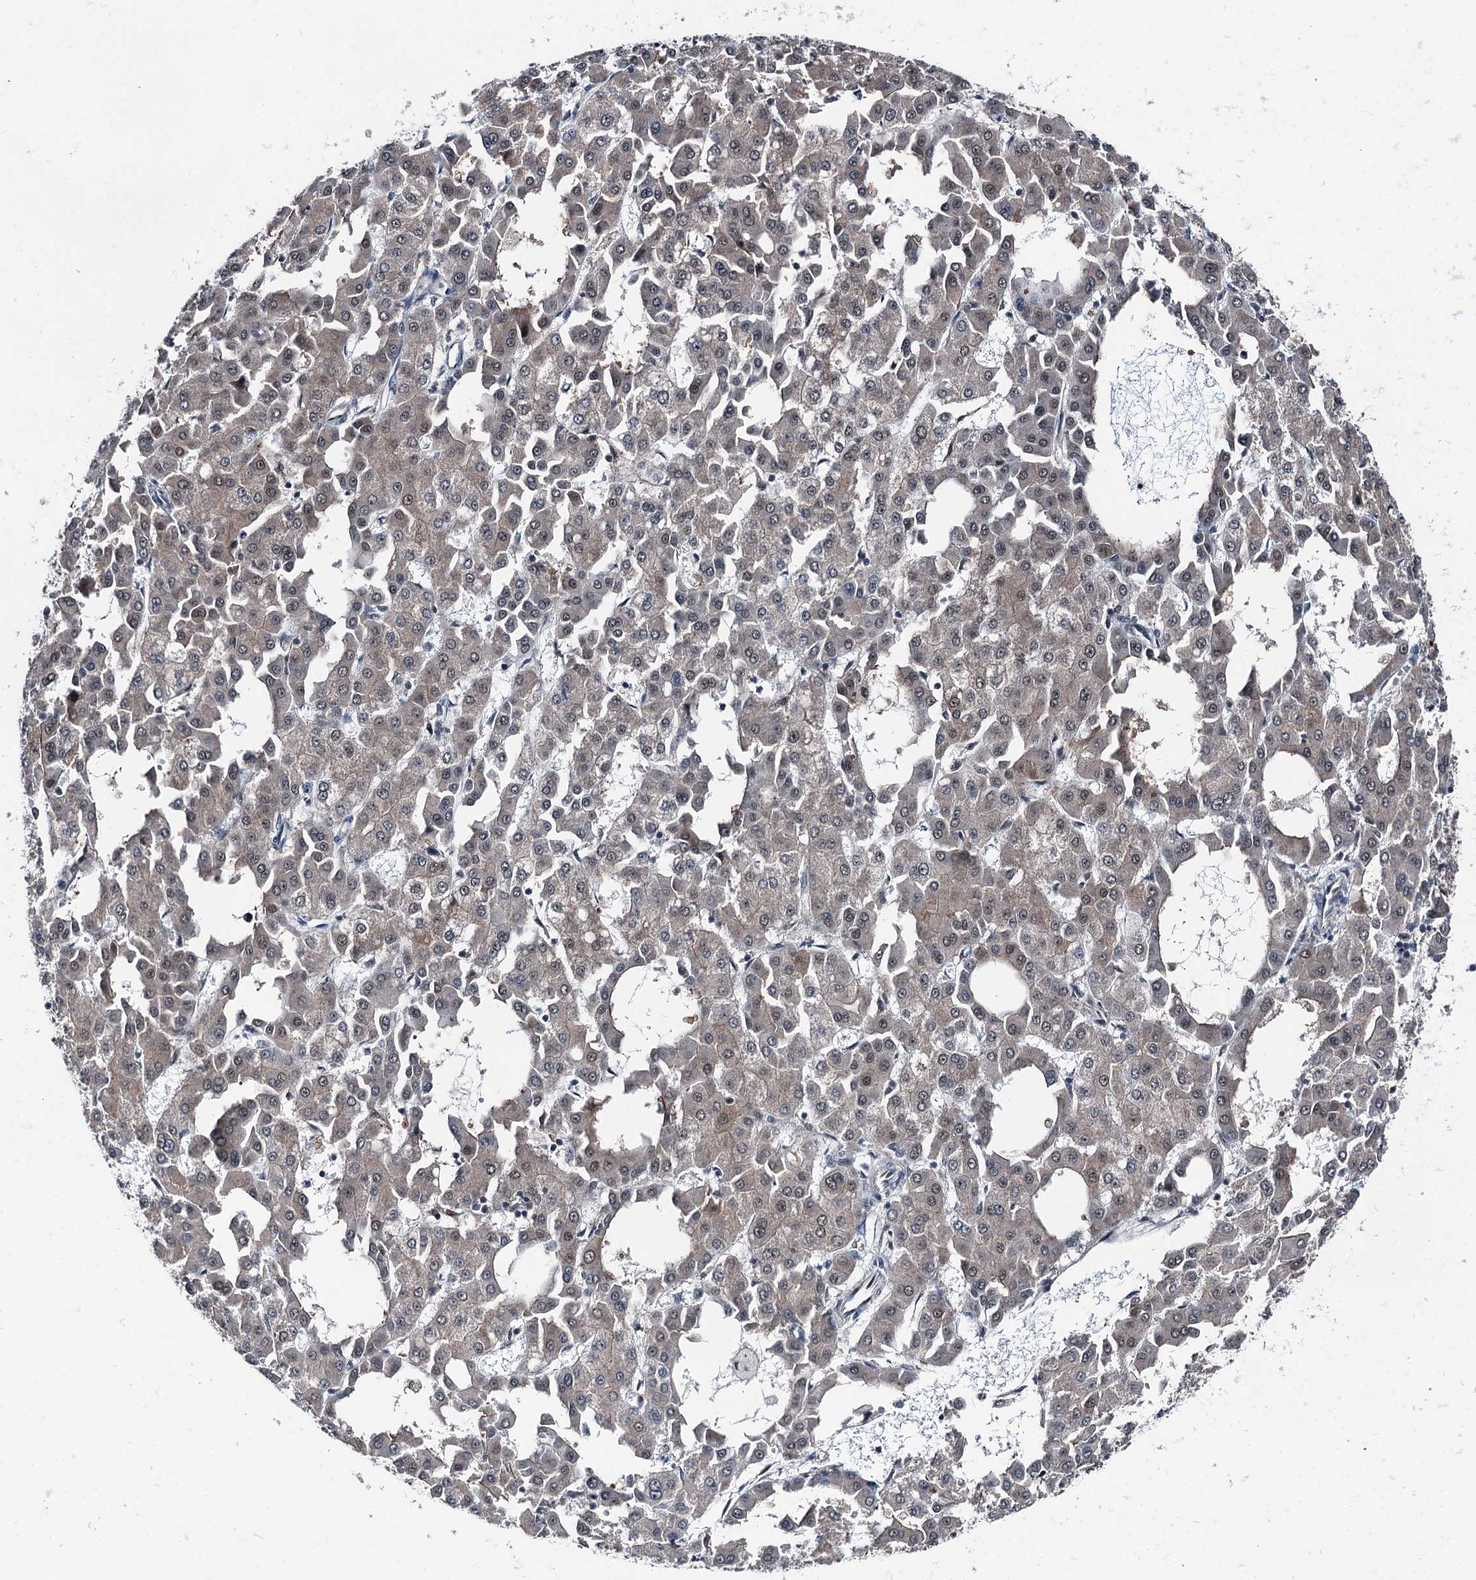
{"staining": {"intensity": "weak", "quantity": "25%-75%", "location": "nuclear"}, "tissue": "liver cancer", "cell_type": "Tumor cells", "image_type": "cancer", "snomed": [{"axis": "morphology", "description": "Carcinoma, Hepatocellular, NOS"}, {"axis": "topography", "description": "Liver"}], "caption": "Tumor cells reveal low levels of weak nuclear positivity in approximately 25%-75% of cells in liver cancer (hepatocellular carcinoma).", "gene": "PSMD13", "patient": {"sex": "male", "age": 47}}